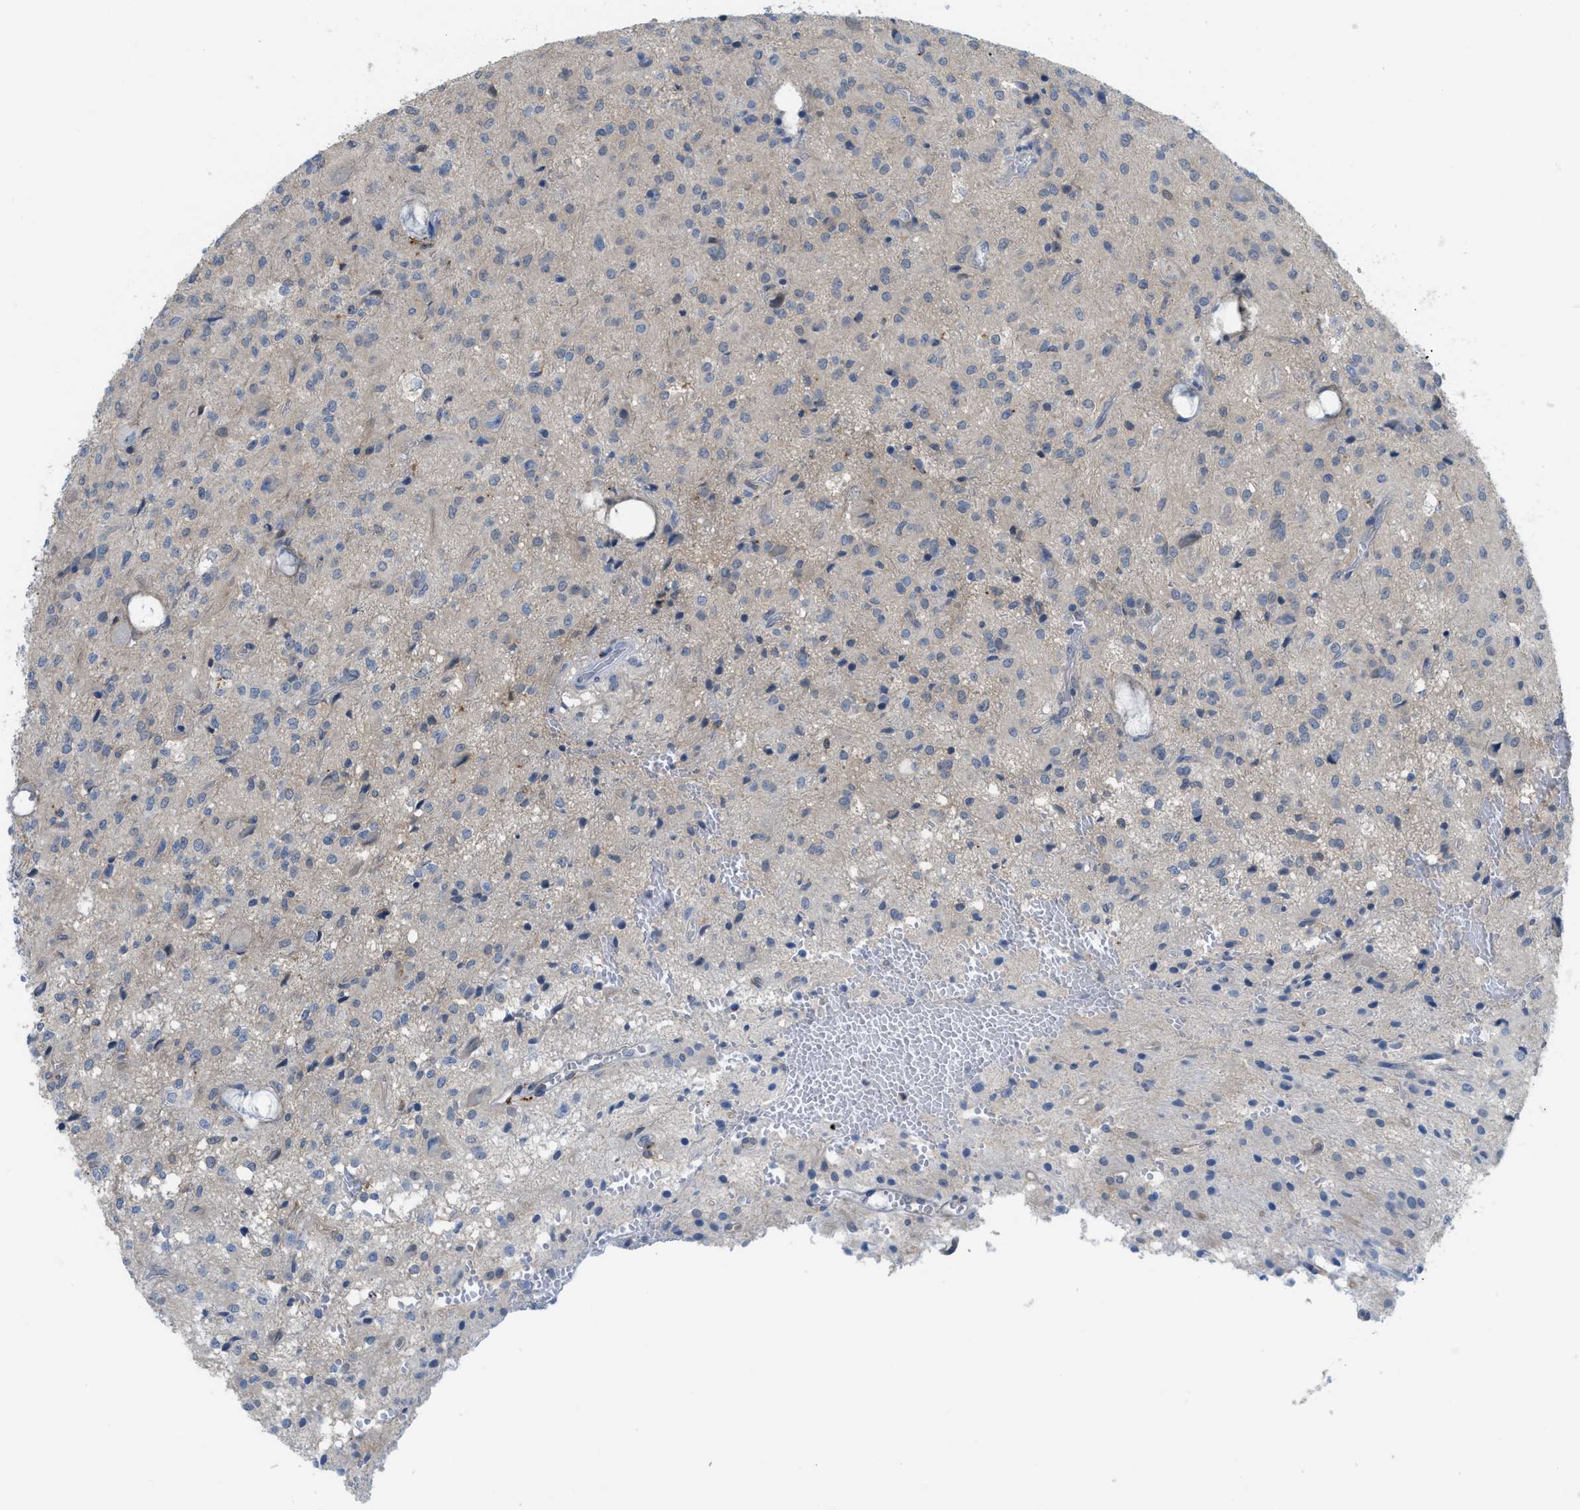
{"staining": {"intensity": "negative", "quantity": "none", "location": "none"}, "tissue": "glioma", "cell_type": "Tumor cells", "image_type": "cancer", "snomed": [{"axis": "morphology", "description": "Glioma, malignant, High grade"}, {"axis": "topography", "description": "Brain"}], "caption": "High magnification brightfield microscopy of glioma stained with DAB (3,3'-diaminobenzidine) (brown) and counterstained with hematoxylin (blue): tumor cells show no significant staining. (Stains: DAB (3,3'-diaminobenzidine) immunohistochemistry (IHC) with hematoxylin counter stain, Microscopy: brightfield microscopy at high magnification).", "gene": "CSTB", "patient": {"sex": "female", "age": 59}}